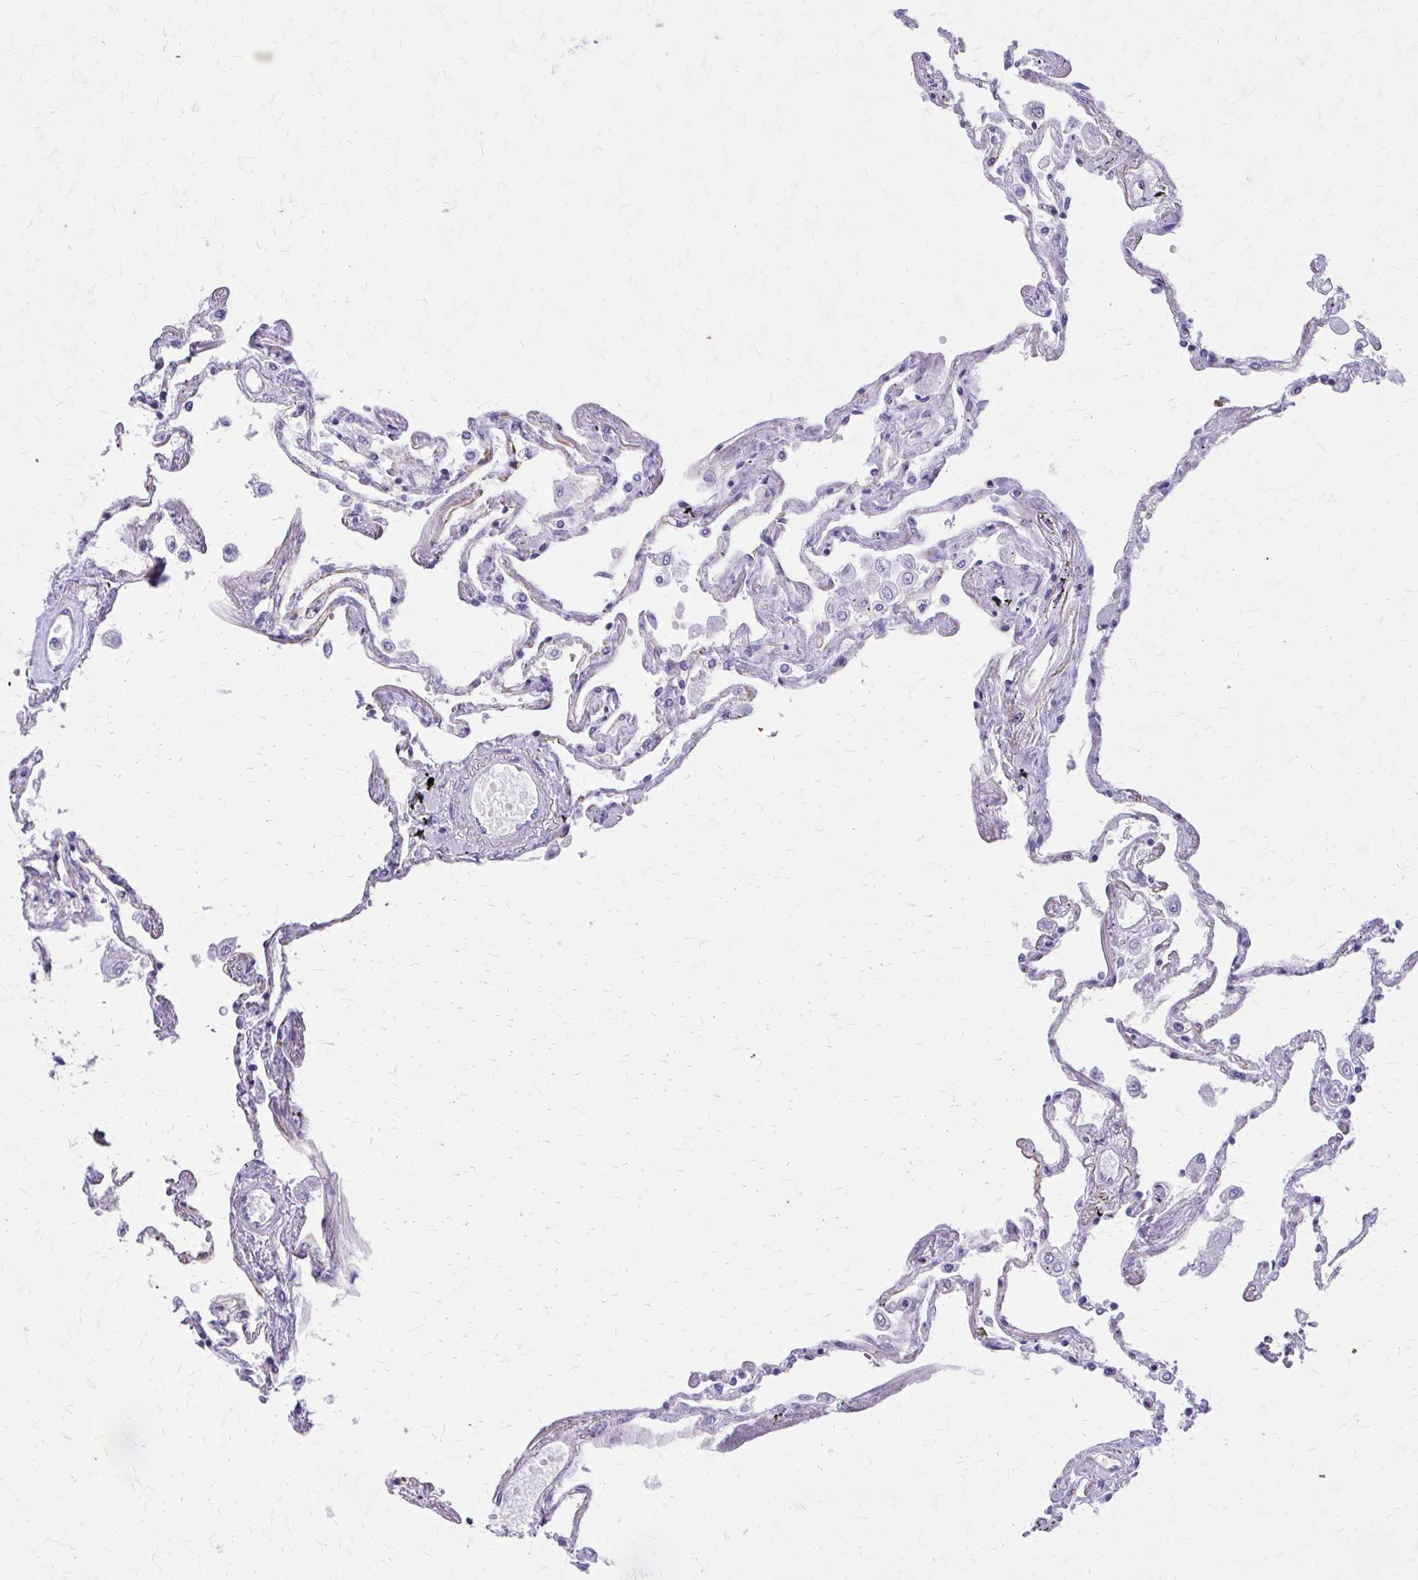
{"staining": {"intensity": "negative", "quantity": "none", "location": "none"}, "tissue": "lung", "cell_type": "Alveolar cells", "image_type": "normal", "snomed": [{"axis": "morphology", "description": "Normal tissue, NOS"}, {"axis": "morphology", "description": "Adenocarcinoma, NOS"}, {"axis": "topography", "description": "Cartilage tissue"}, {"axis": "topography", "description": "Lung"}], "caption": "The histopathology image exhibits no significant staining in alveolar cells of lung. (DAB immunohistochemistry with hematoxylin counter stain).", "gene": "TPSG1", "patient": {"sex": "female", "age": 67}}